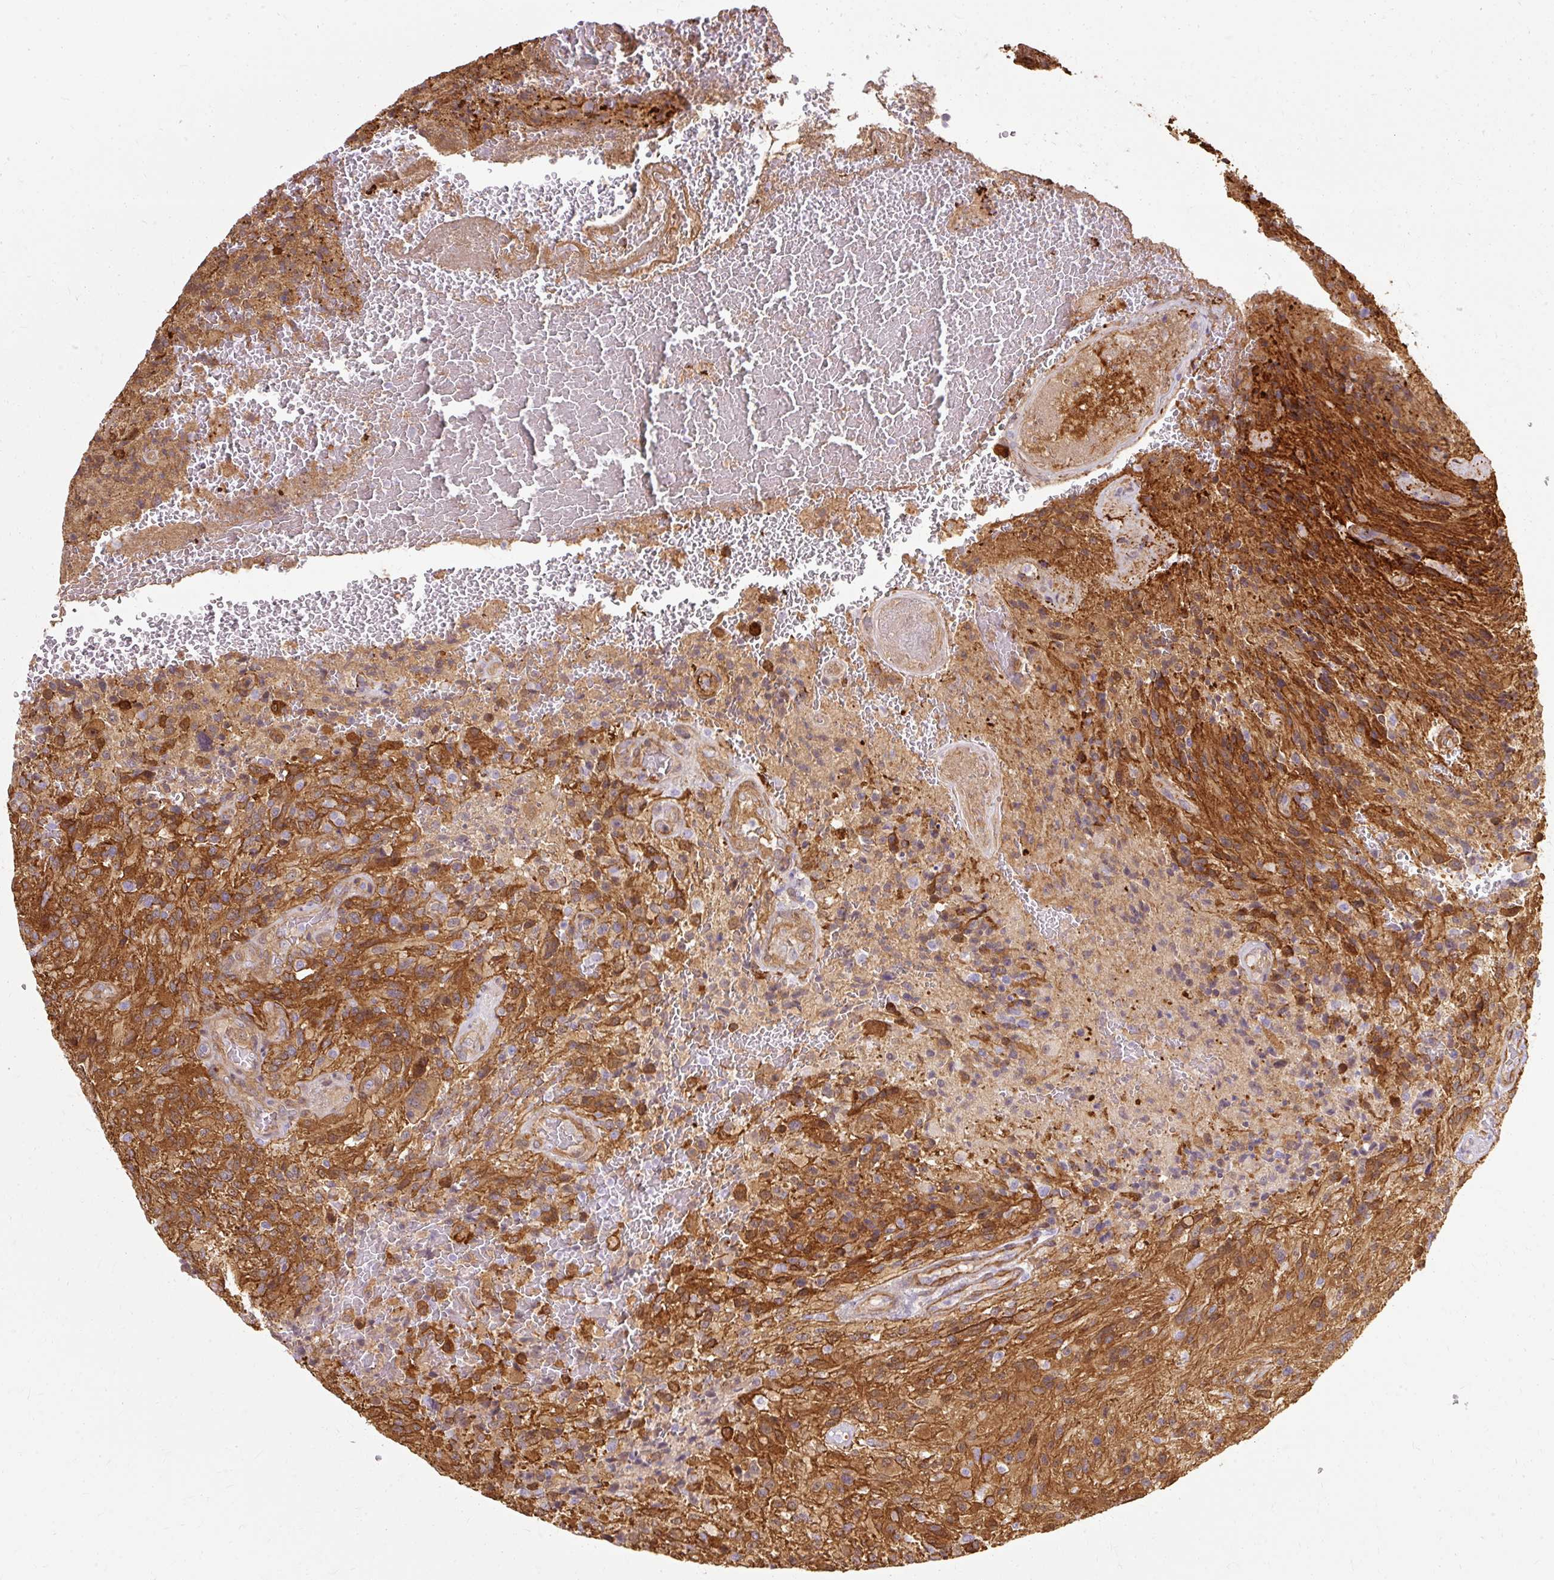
{"staining": {"intensity": "moderate", "quantity": ">75%", "location": "cytoplasmic/membranous"}, "tissue": "glioma", "cell_type": "Tumor cells", "image_type": "cancer", "snomed": [{"axis": "morphology", "description": "Normal tissue, NOS"}, {"axis": "morphology", "description": "Glioma, malignant, High grade"}, {"axis": "topography", "description": "Cerebral cortex"}], "caption": "Immunohistochemistry (IHC) histopathology image of glioma stained for a protein (brown), which demonstrates medium levels of moderate cytoplasmic/membranous expression in about >75% of tumor cells.", "gene": "CNN3", "patient": {"sex": "male", "age": 56}}